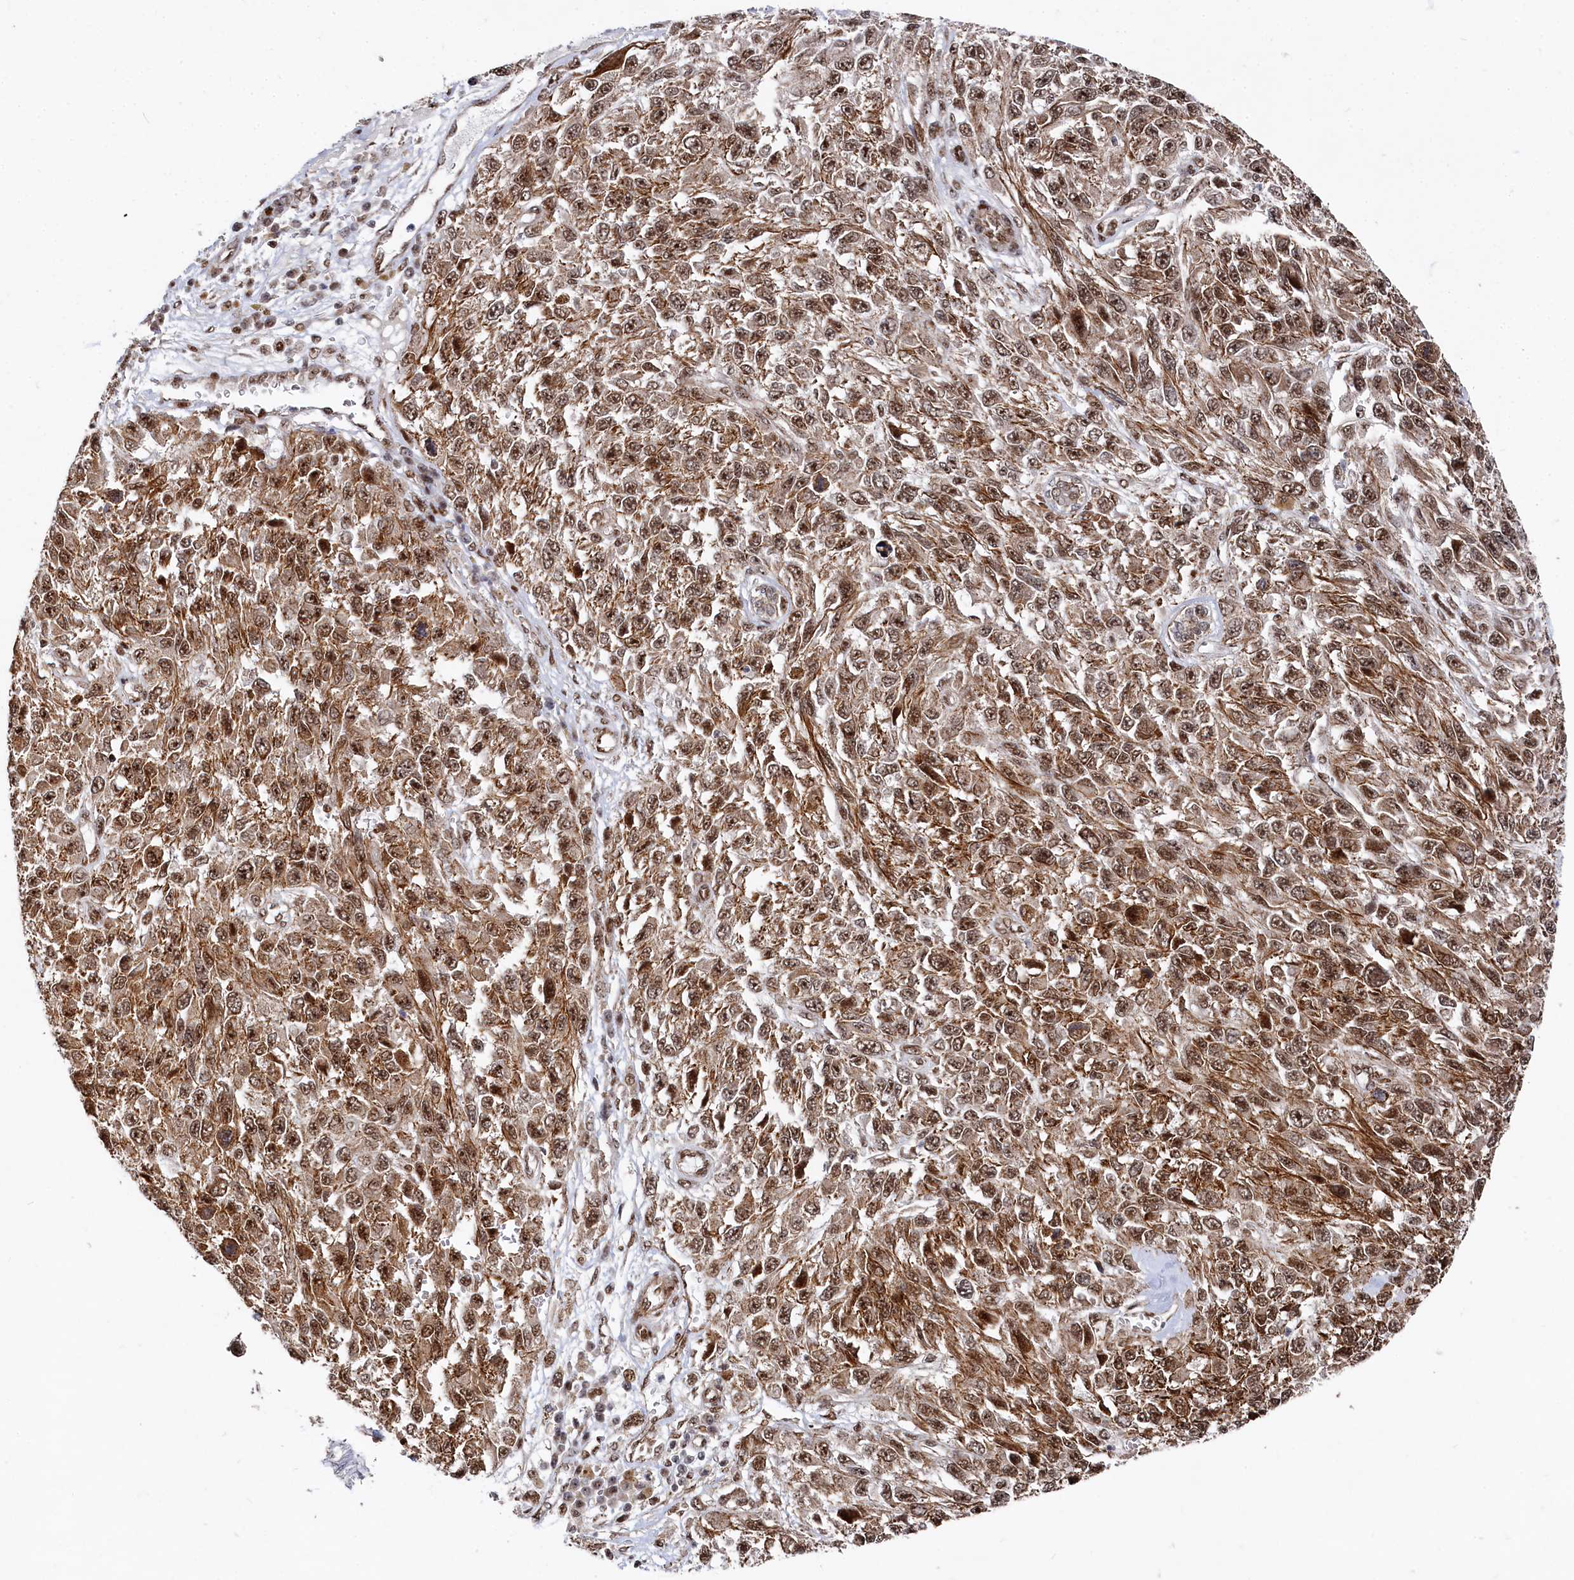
{"staining": {"intensity": "moderate", "quantity": ">75%", "location": "cytoplasmic/membranous,nuclear"}, "tissue": "melanoma", "cell_type": "Tumor cells", "image_type": "cancer", "snomed": [{"axis": "morphology", "description": "Normal tissue, NOS"}, {"axis": "morphology", "description": "Malignant melanoma, NOS"}, {"axis": "topography", "description": "Skin"}], "caption": "Brown immunohistochemical staining in malignant melanoma shows moderate cytoplasmic/membranous and nuclear staining in approximately >75% of tumor cells. The protein is stained brown, and the nuclei are stained in blue (DAB (3,3'-diaminobenzidine) IHC with brightfield microscopy, high magnification).", "gene": "BUB3", "patient": {"sex": "female", "age": 96}}